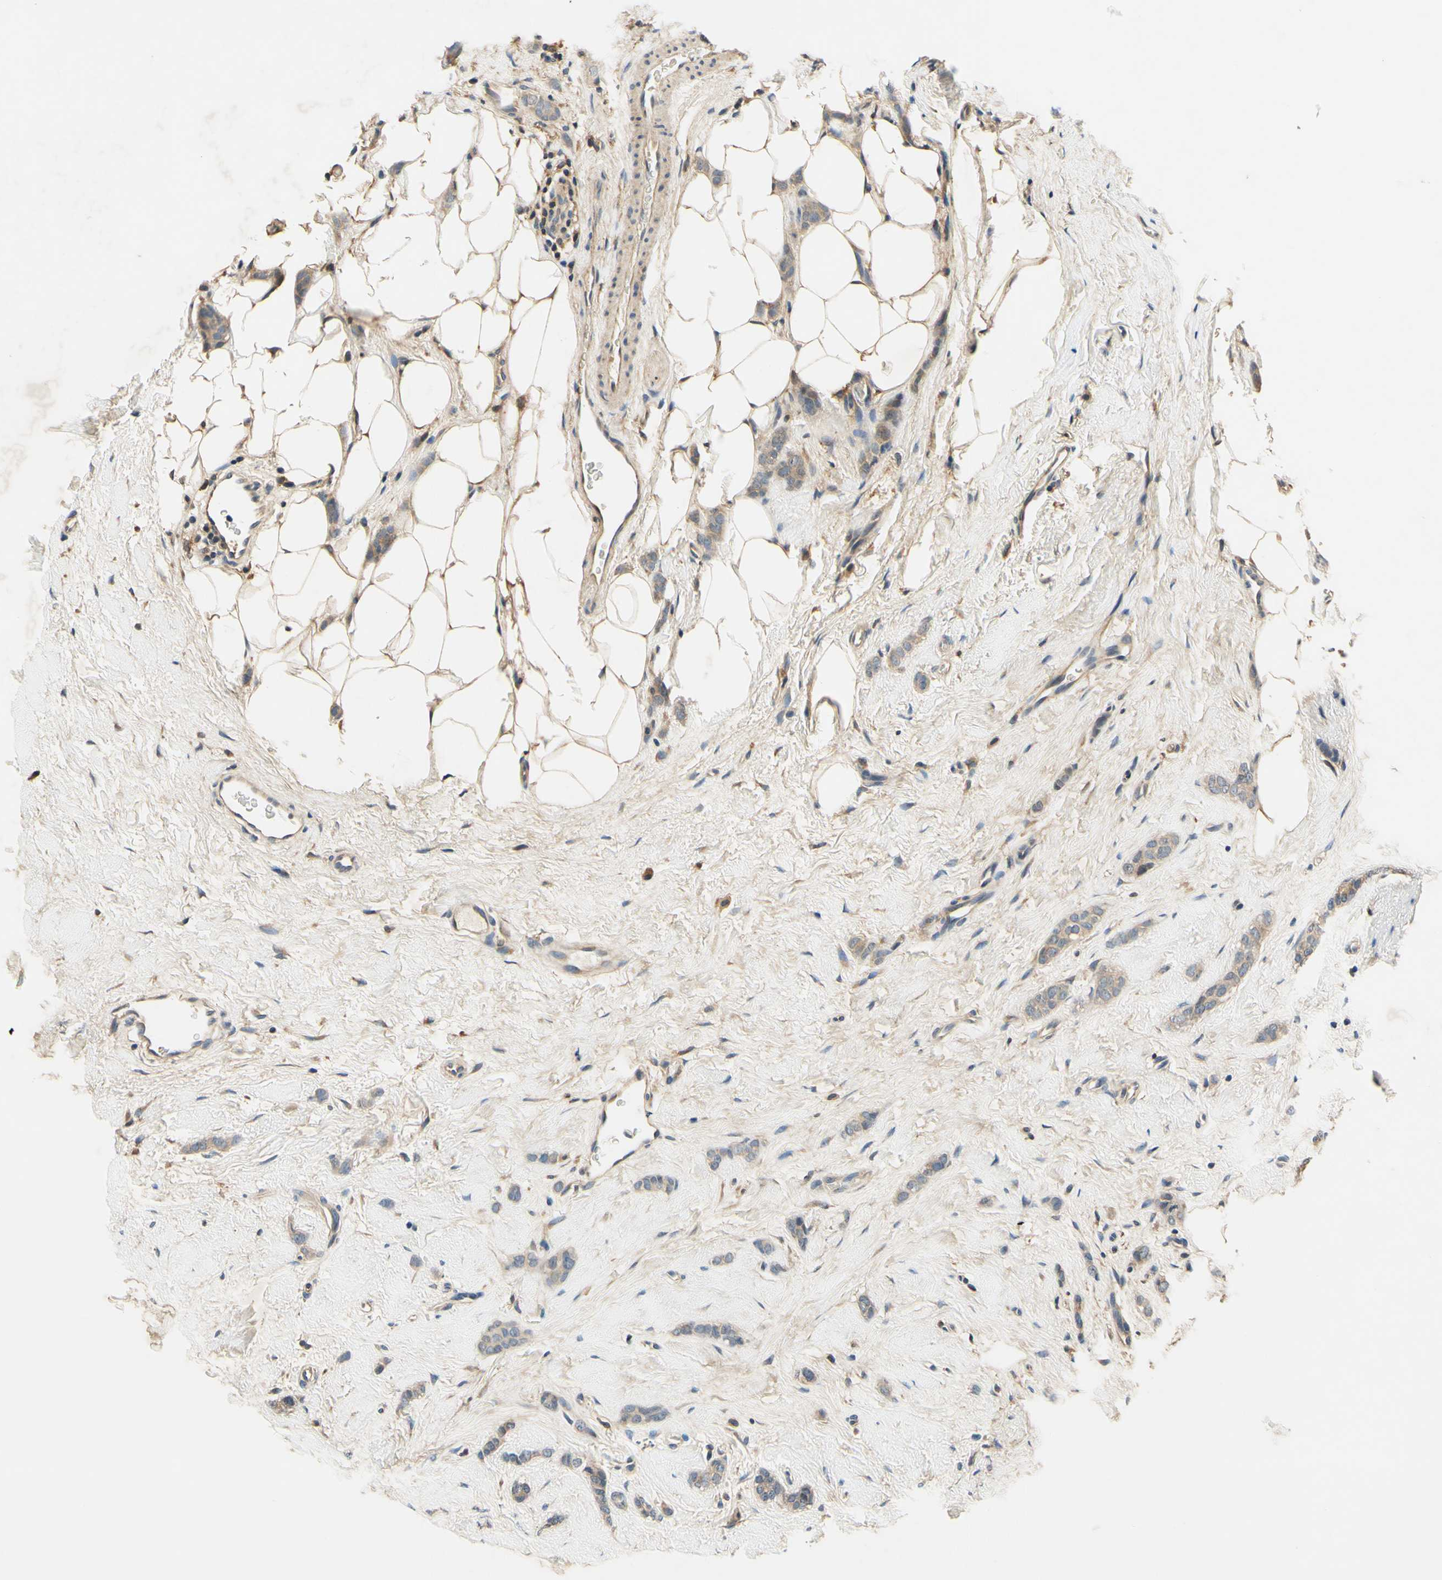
{"staining": {"intensity": "weak", "quantity": "25%-75%", "location": "cytoplasmic/membranous"}, "tissue": "breast cancer", "cell_type": "Tumor cells", "image_type": "cancer", "snomed": [{"axis": "morphology", "description": "Lobular carcinoma"}, {"axis": "topography", "description": "Skin"}, {"axis": "topography", "description": "Breast"}], "caption": "A brown stain labels weak cytoplasmic/membranous expression of a protein in human breast cancer tumor cells.", "gene": "PLA2G4A", "patient": {"sex": "female", "age": 46}}